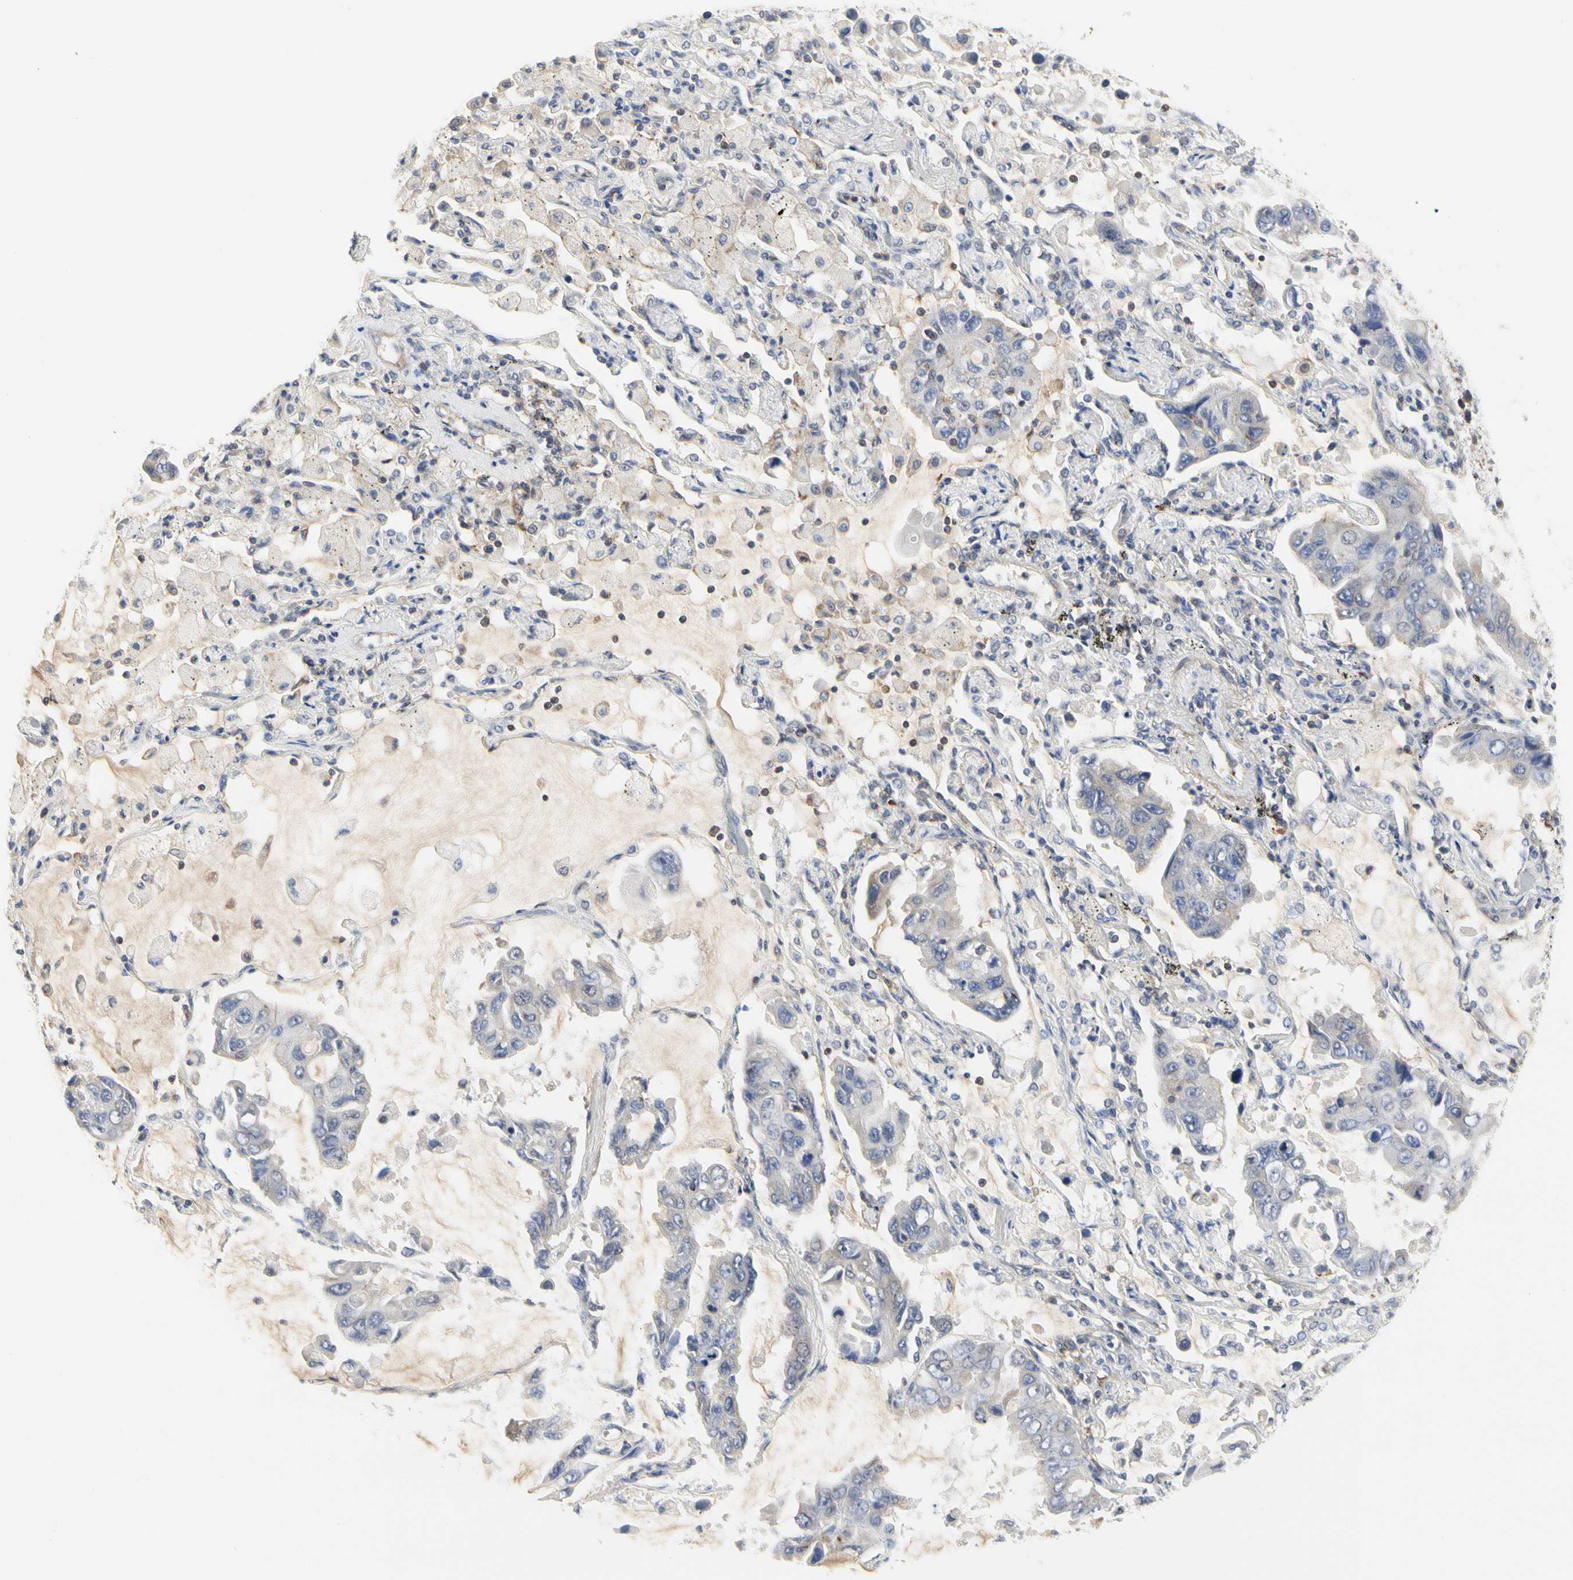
{"staining": {"intensity": "negative", "quantity": "none", "location": "none"}, "tissue": "lung cancer", "cell_type": "Tumor cells", "image_type": "cancer", "snomed": [{"axis": "morphology", "description": "Adenocarcinoma, NOS"}, {"axis": "topography", "description": "Lung"}], "caption": "Immunohistochemistry (IHC) image of neoplastic tissue: human lung cancer (adenocarcinoma) stained with DAB exhibits no significant protein positivity in tumor cells. (Brightfield microscopy of DAB (3,3'-diaminobenzidine) immunohistochemistry (IHC) at high magnification).", "gene": "SHANK2", "patient": {"sex": "male", "age": 64}}